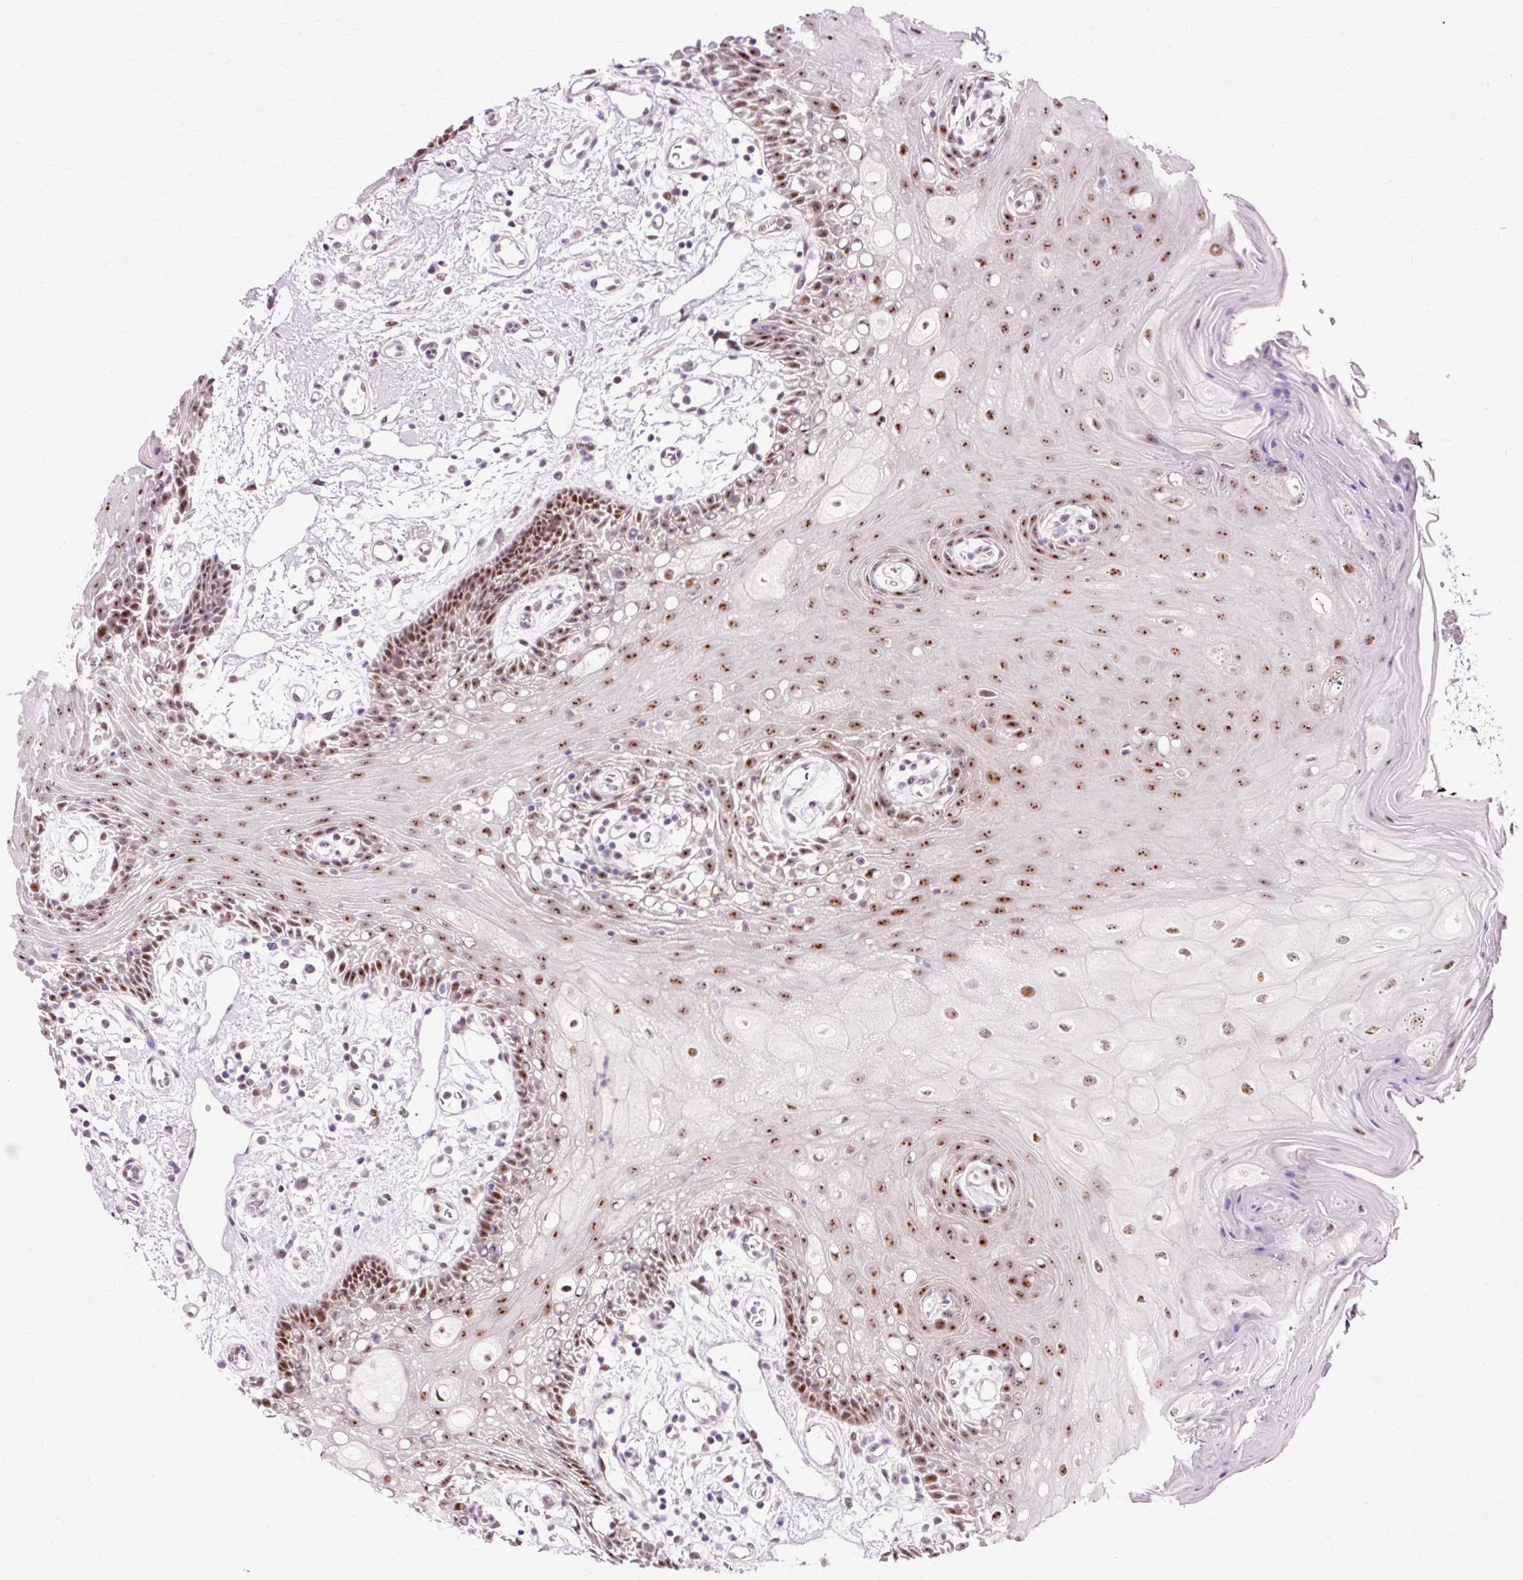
{"staining": {"intensity": "strong", "quantity": ">75%", "location": "nuclear"}, "tissue": "oral mucosa", "cell_type": "Squamous epithelial cells", "image_type": "normal", "snomed": [{"axis": "morphology", "description": "Normal tissue, NOS"}, {"axis": "topography", "description": "Oral tissue"}], "caption": "Oral mucosa stained with DAB (3,3'-diaminobenzidine) IHC displays high levels of strong nuclear staining in approximately >75% of squamous epithelial cells. Ihc stains the protein in brown and the nuclei are stained blue.", "gene": "MACROD2", "patient": {"sex": "female", "age": 59}}